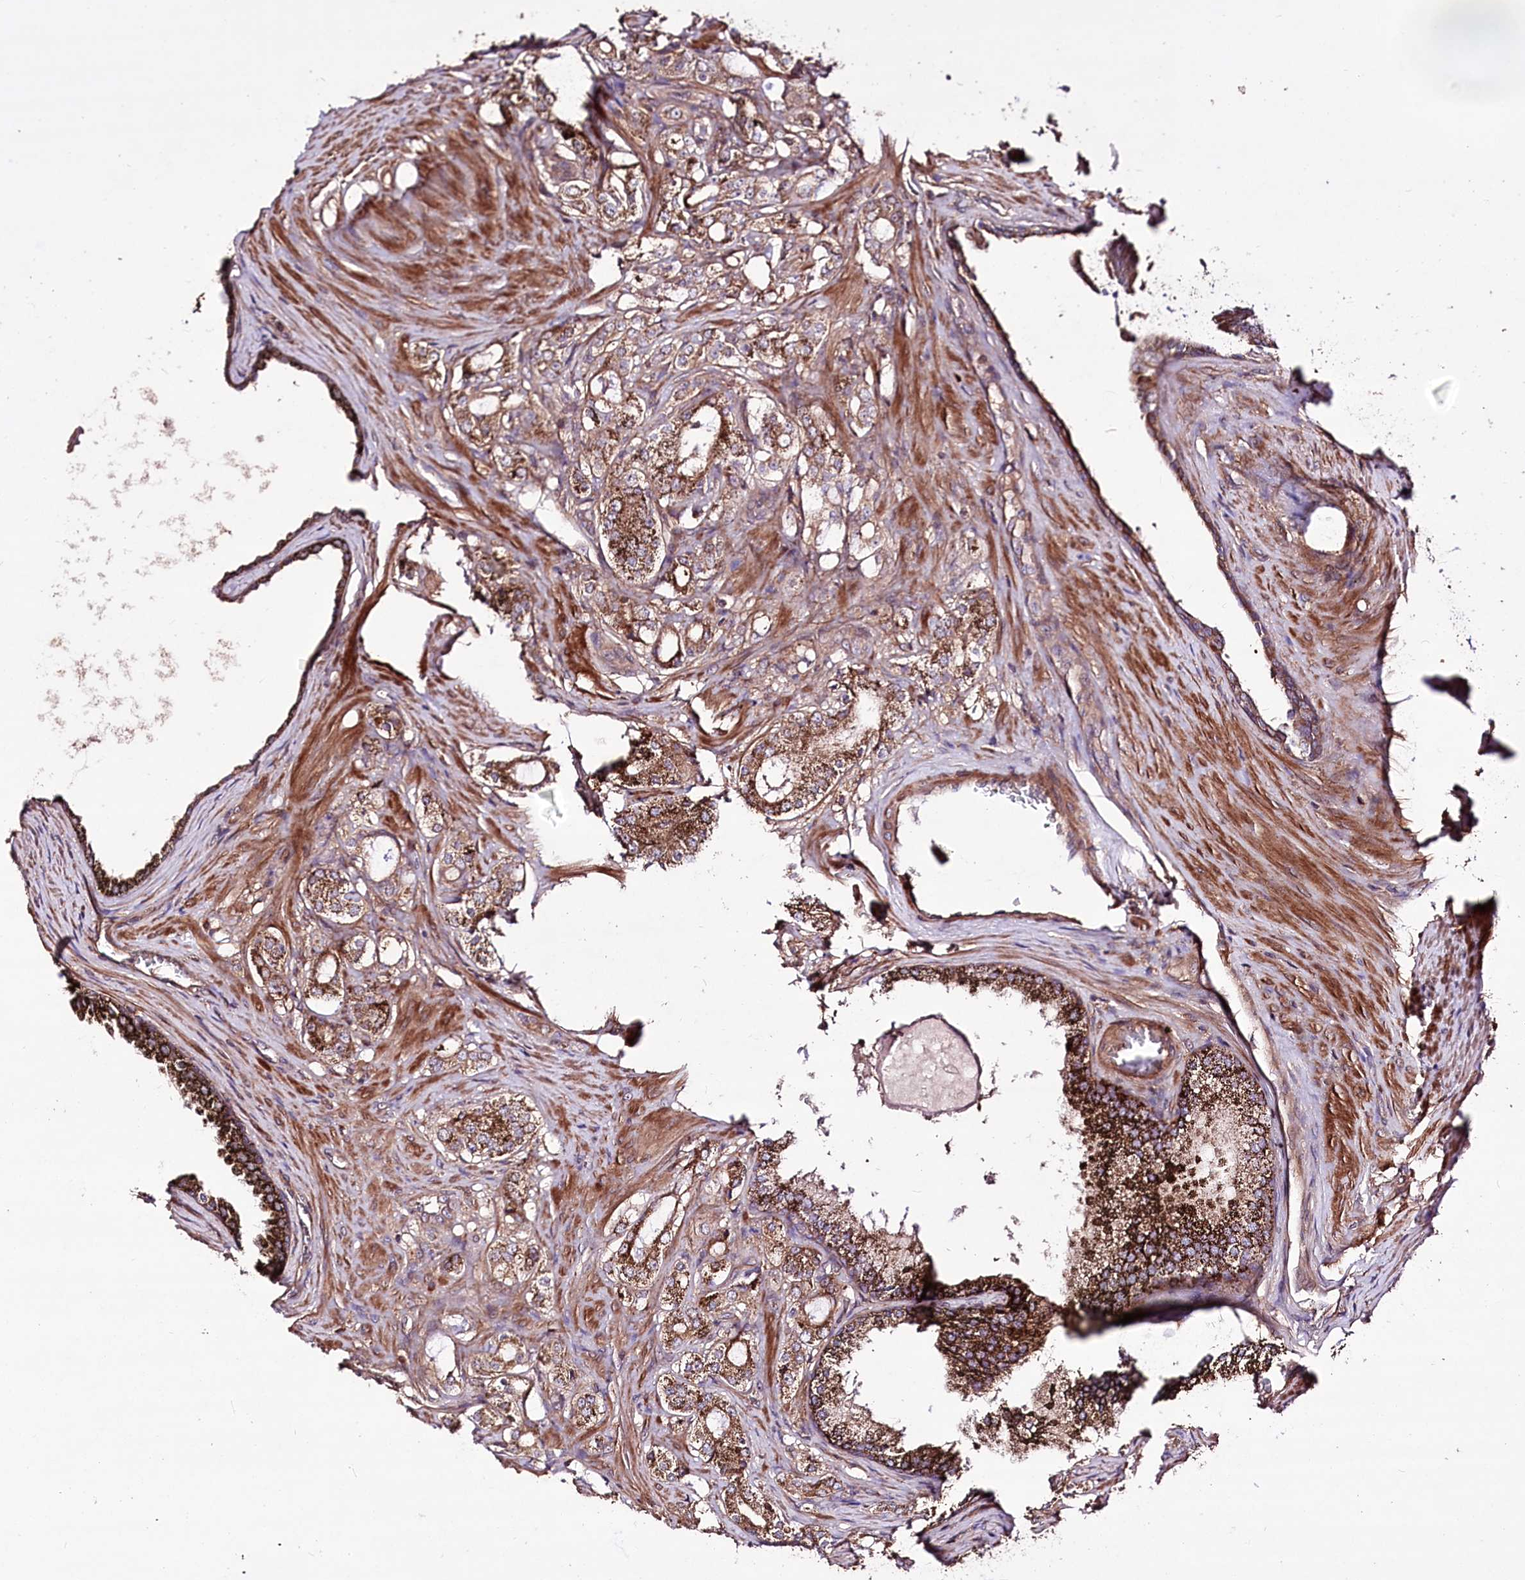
{"staining": {"intensity": "strong", "quantity": ">75%", "location": "cytoplasmic/membranous"}, "tissue": "prostate cancer", "cell_type": "Tumor cells", "image_type": "cancer", "snomed": [{"axis": "morphology", "description": "Adenocarcinoma, High grade"}, {"axis": "topography", "description": "Prostate"}], "caption": "Human prostate cancer stained with a brown dye shows strong cytoplasmic/membranous positive positivity in approximately >75% of tumor cells.", "gene": "WWC1", "patient": {"sex": "male", "age": 63}}